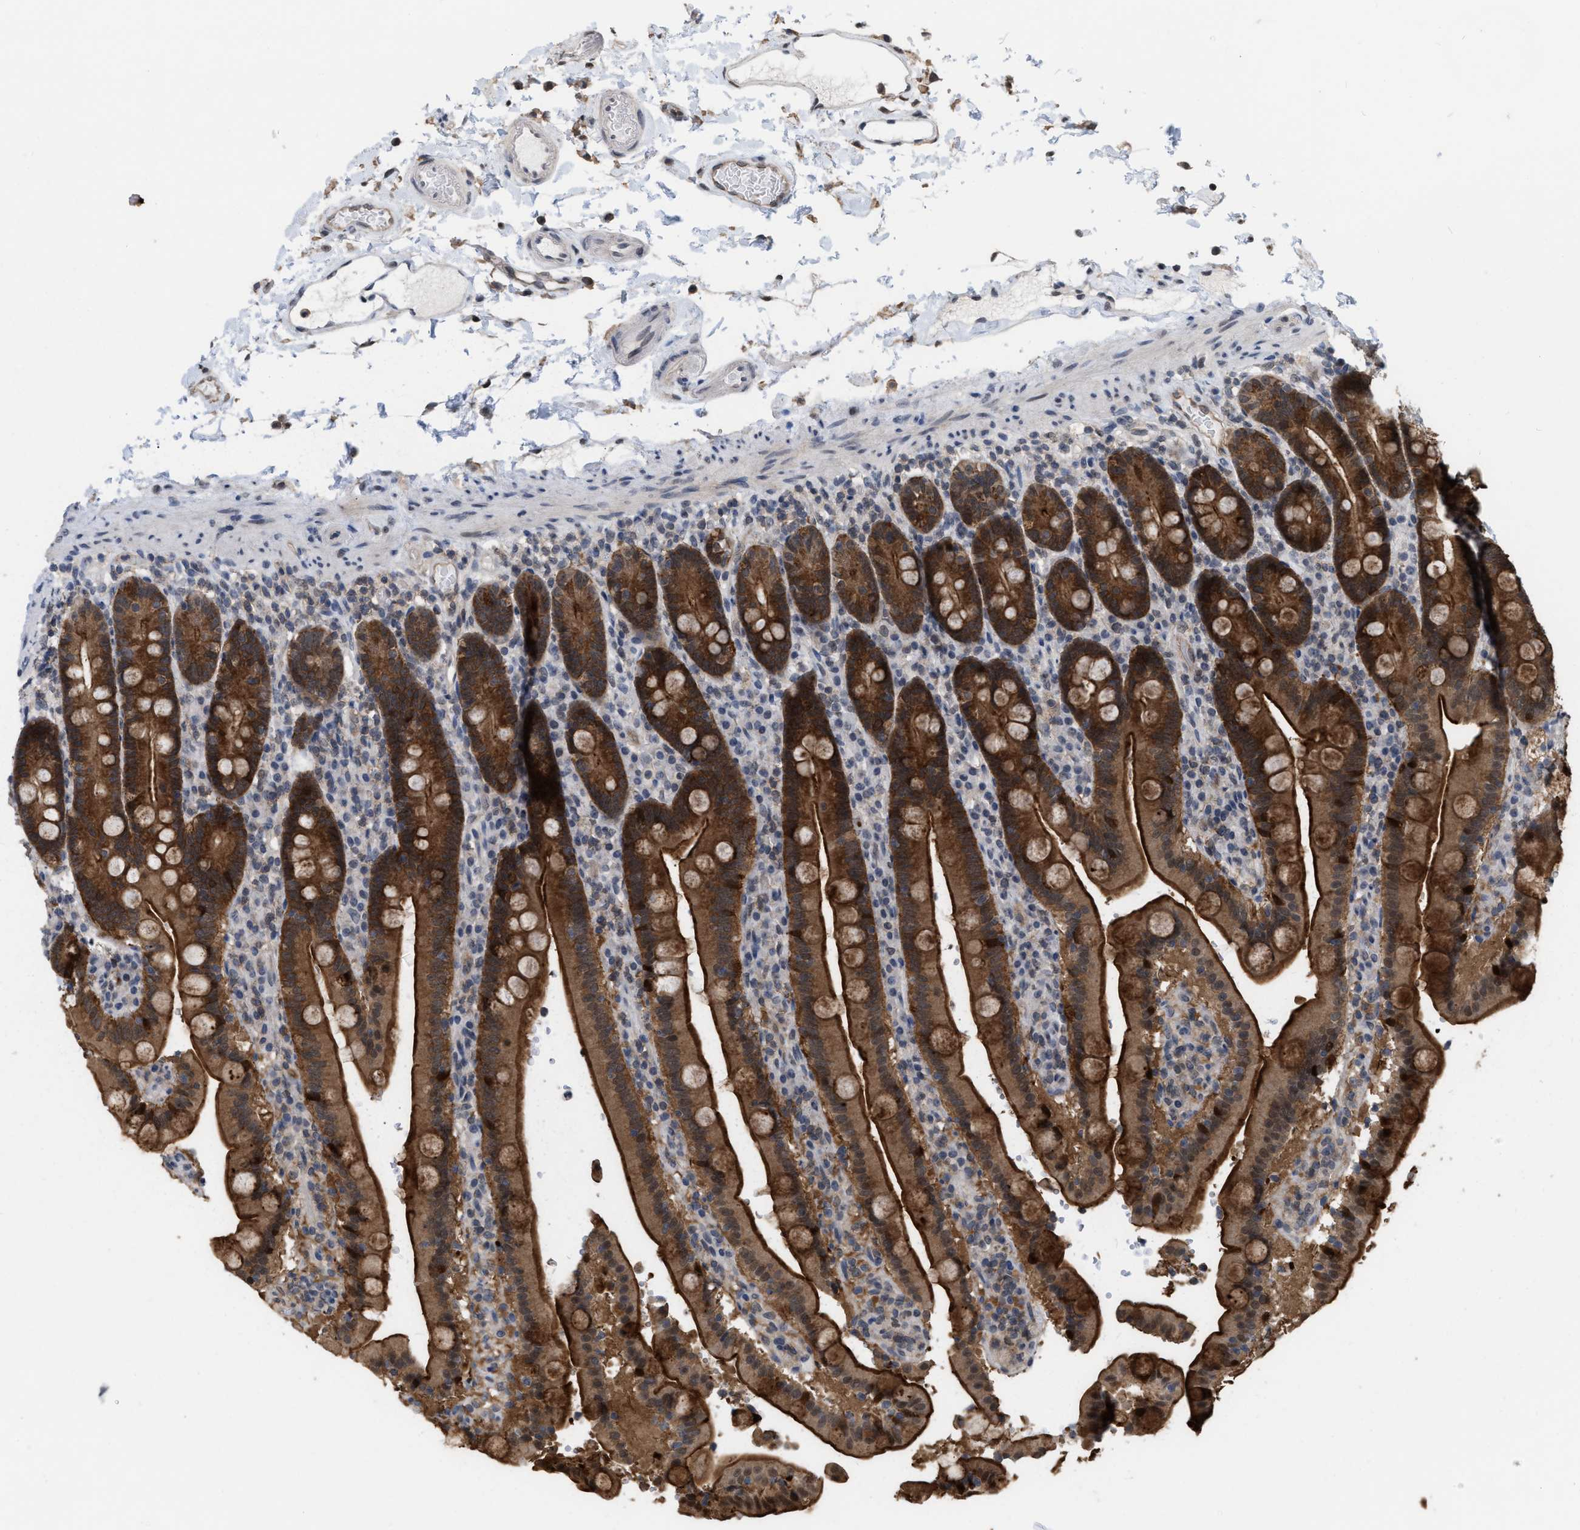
{"staining": {"intensity": "strong", "quantity": ">75%", "location": "cytoplasmic/membranous,nuclear"}, "tissue": "duodenum", "cell_type": "Glandular cells", "image_type": "normal", "snomed": [{"axis": "morphology", "description": "Normal tissue, NOS"}, {"axis": "topography", "description": "Small intestine, NOS"}], "caption": "Immunohistochemical staining of normal human duodenum demonstrates >75% levels of strong cytoplasmic/membranous,nuclear protein positivity in approximately >75% of glandular cells.", "gene": "BAIAP2L1", "patient": {"sex": "female", "age": 71}}